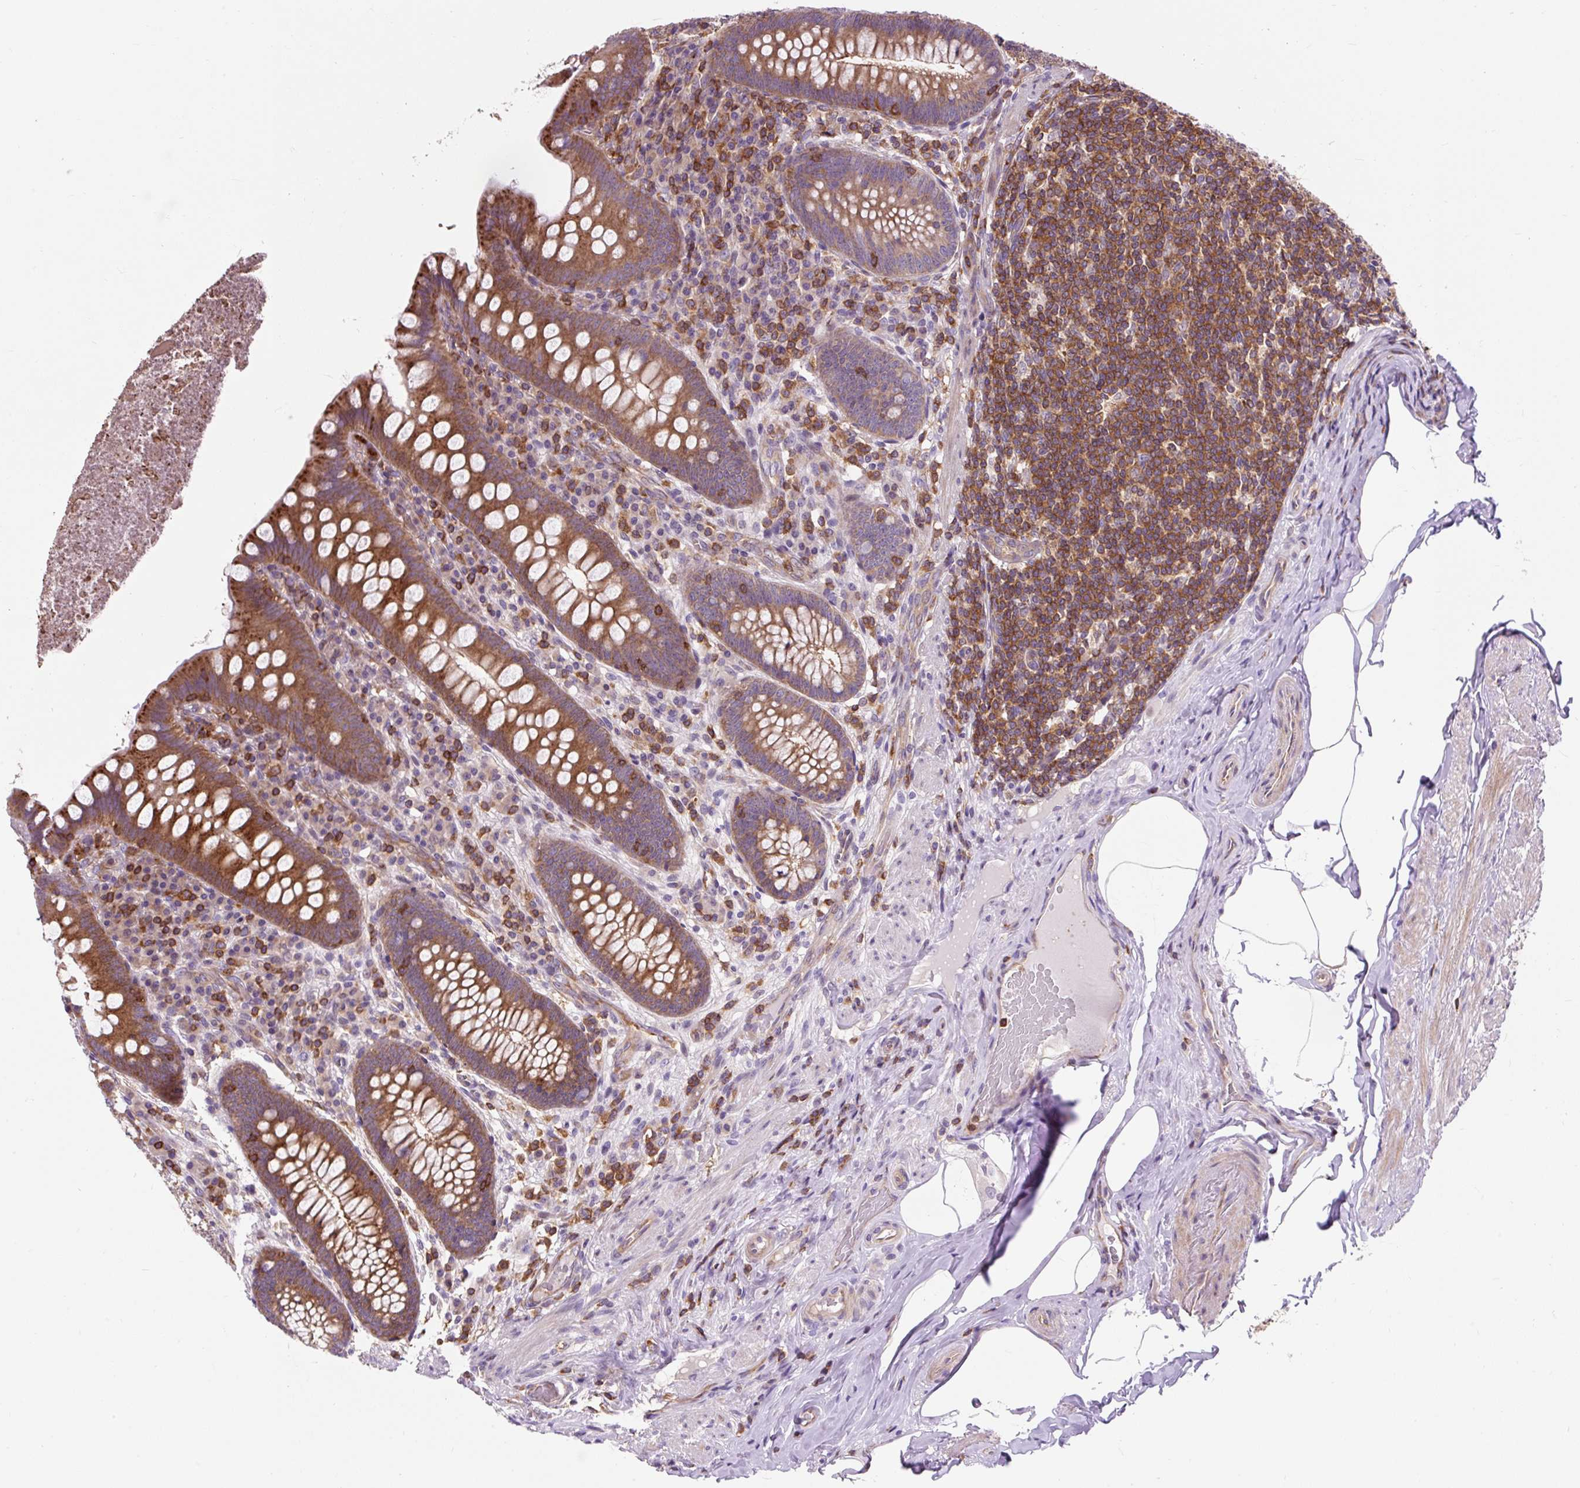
{"staining": {"intensity": "moderate", "quantity": ">75%", "location": "cytoplasmic/membranous"}, "tissue": "appendix", "cell_type": "Glandular cells", "image_type": "normal", "snomed": [{"axis": "morphology", "description": "Normal tissue, NOS"}, {"axis": "topography", "description": "Appendix"}], "caption": "This histopathology image reveals IHC staining of unremarkable human appendix, with medium moderate cytoplasmic/membranous staining in about >75% of glandular cells.", "gene": "CISD3", "patient": {"sex": "male", "age": 71}}